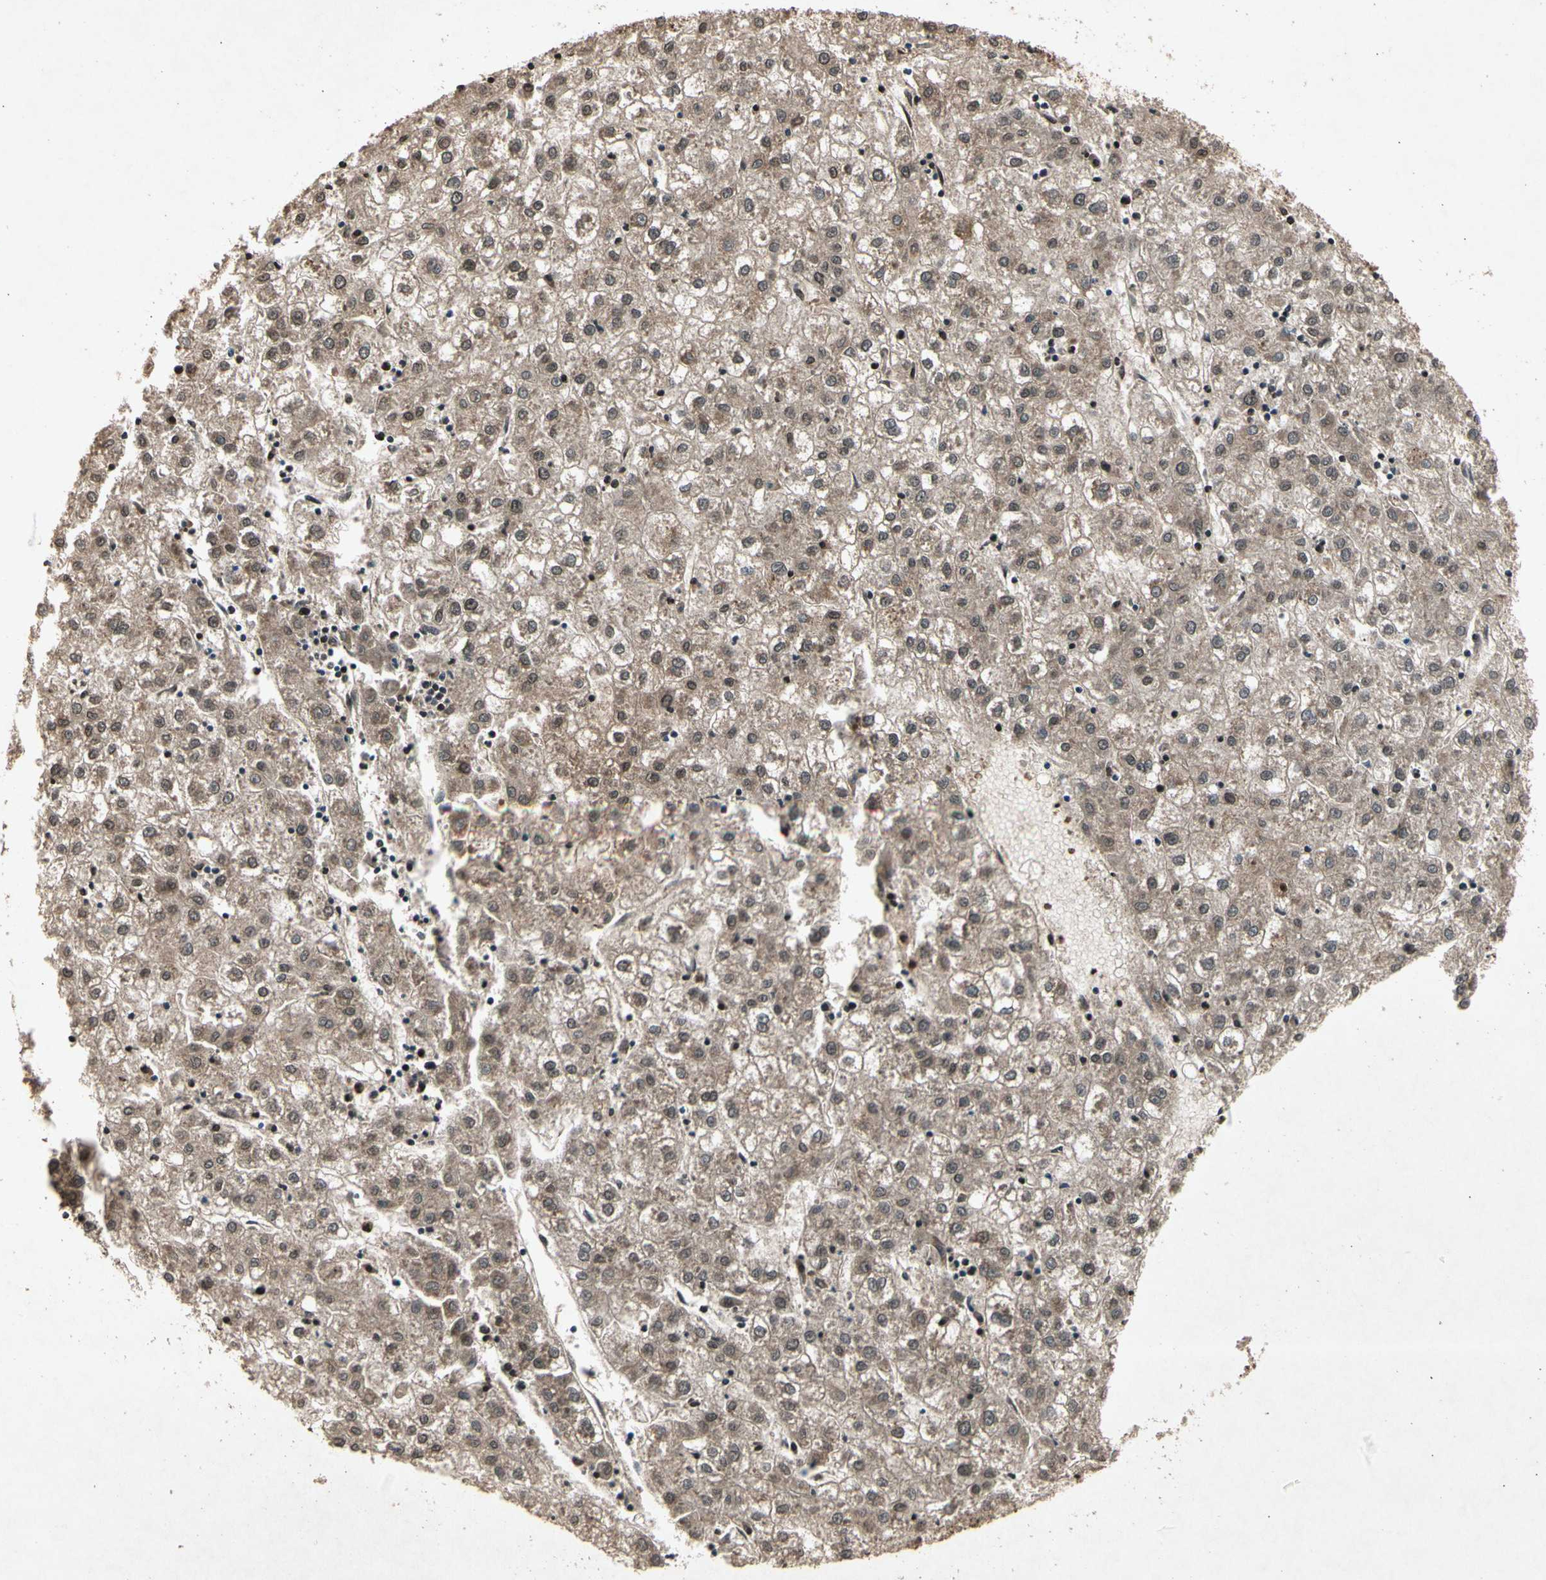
{"staining": {"intensity": "moderate", "quantity": ">75%", "location": "cytoplasmic/membranous"}, "tissue": "liver cancer", "cell_type": "Tumor cells", "image_type": "cancer", "snomed": [{"axis": "morphology", "description": "Carcinoma, Hepatocellular, NOS"}, {"axis": "topography", "description": "Liver"}], "caption": "Moderate cytoplasmic/membranous staining is appreciated in approximately >75% of tumor cells in liver cancer (hepatocellular carcinoma). (Brightfield microscopy of DAB IHC at high magnification).", "gene": "GLRX", "patient": {"sex": "male", "age": 72}}